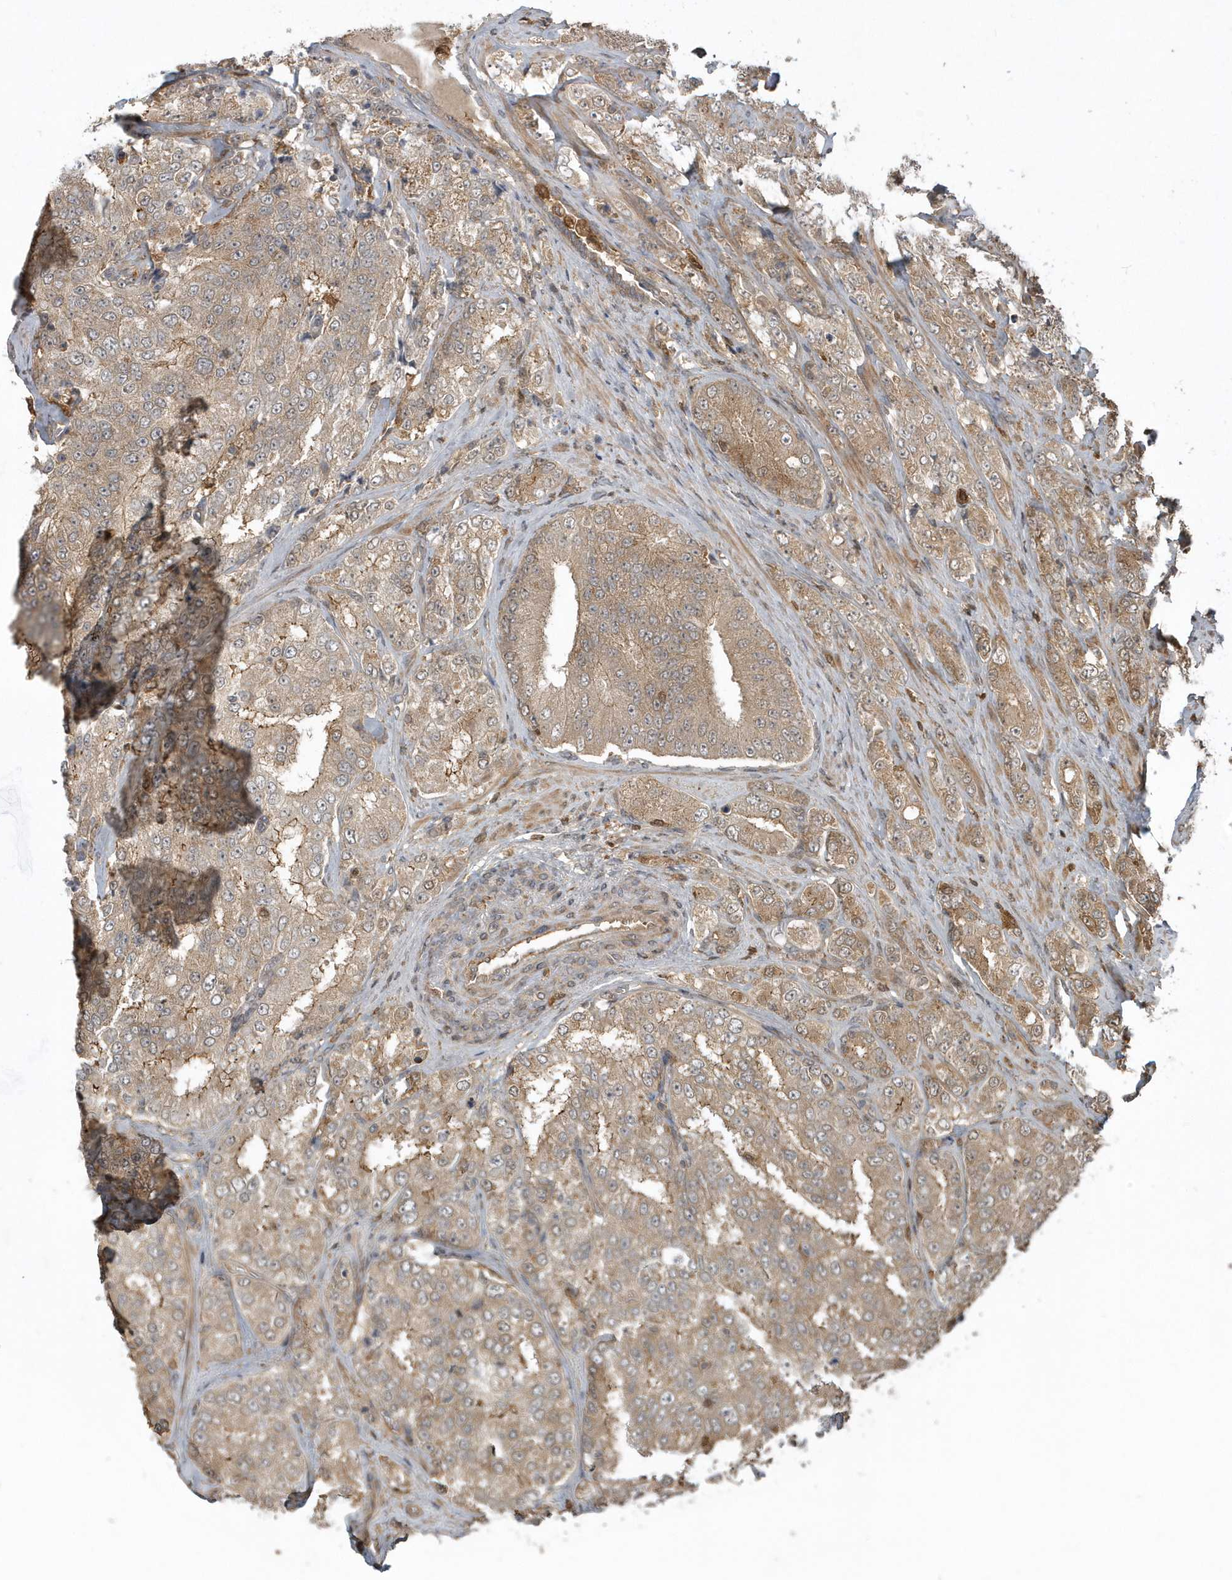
{"staining": {"intensity": "moderate", "quantity": ">75%", "location": "cytoplasmic/membranous"}, "tissue": "prostate cancer", "cell_type": "Tumor cells", "image_type": "cancer", "snomed": [{"axis": "morphology", "description": "Adenocarcinoma, High grade"}, {"axis": "topography", "description": "Prostate"}], "caption": "Brown immunohistochemical staining in prostate adenocarcinoma (high-grade) demonstrates moderate cytoplasmic/membranous expression in approximately >75% of tumor cells. Ihc stains the protein in brown and the nuclei are stained blue.", "gene": "LACC1", "patient": {"sex": "male", "age": 58}}